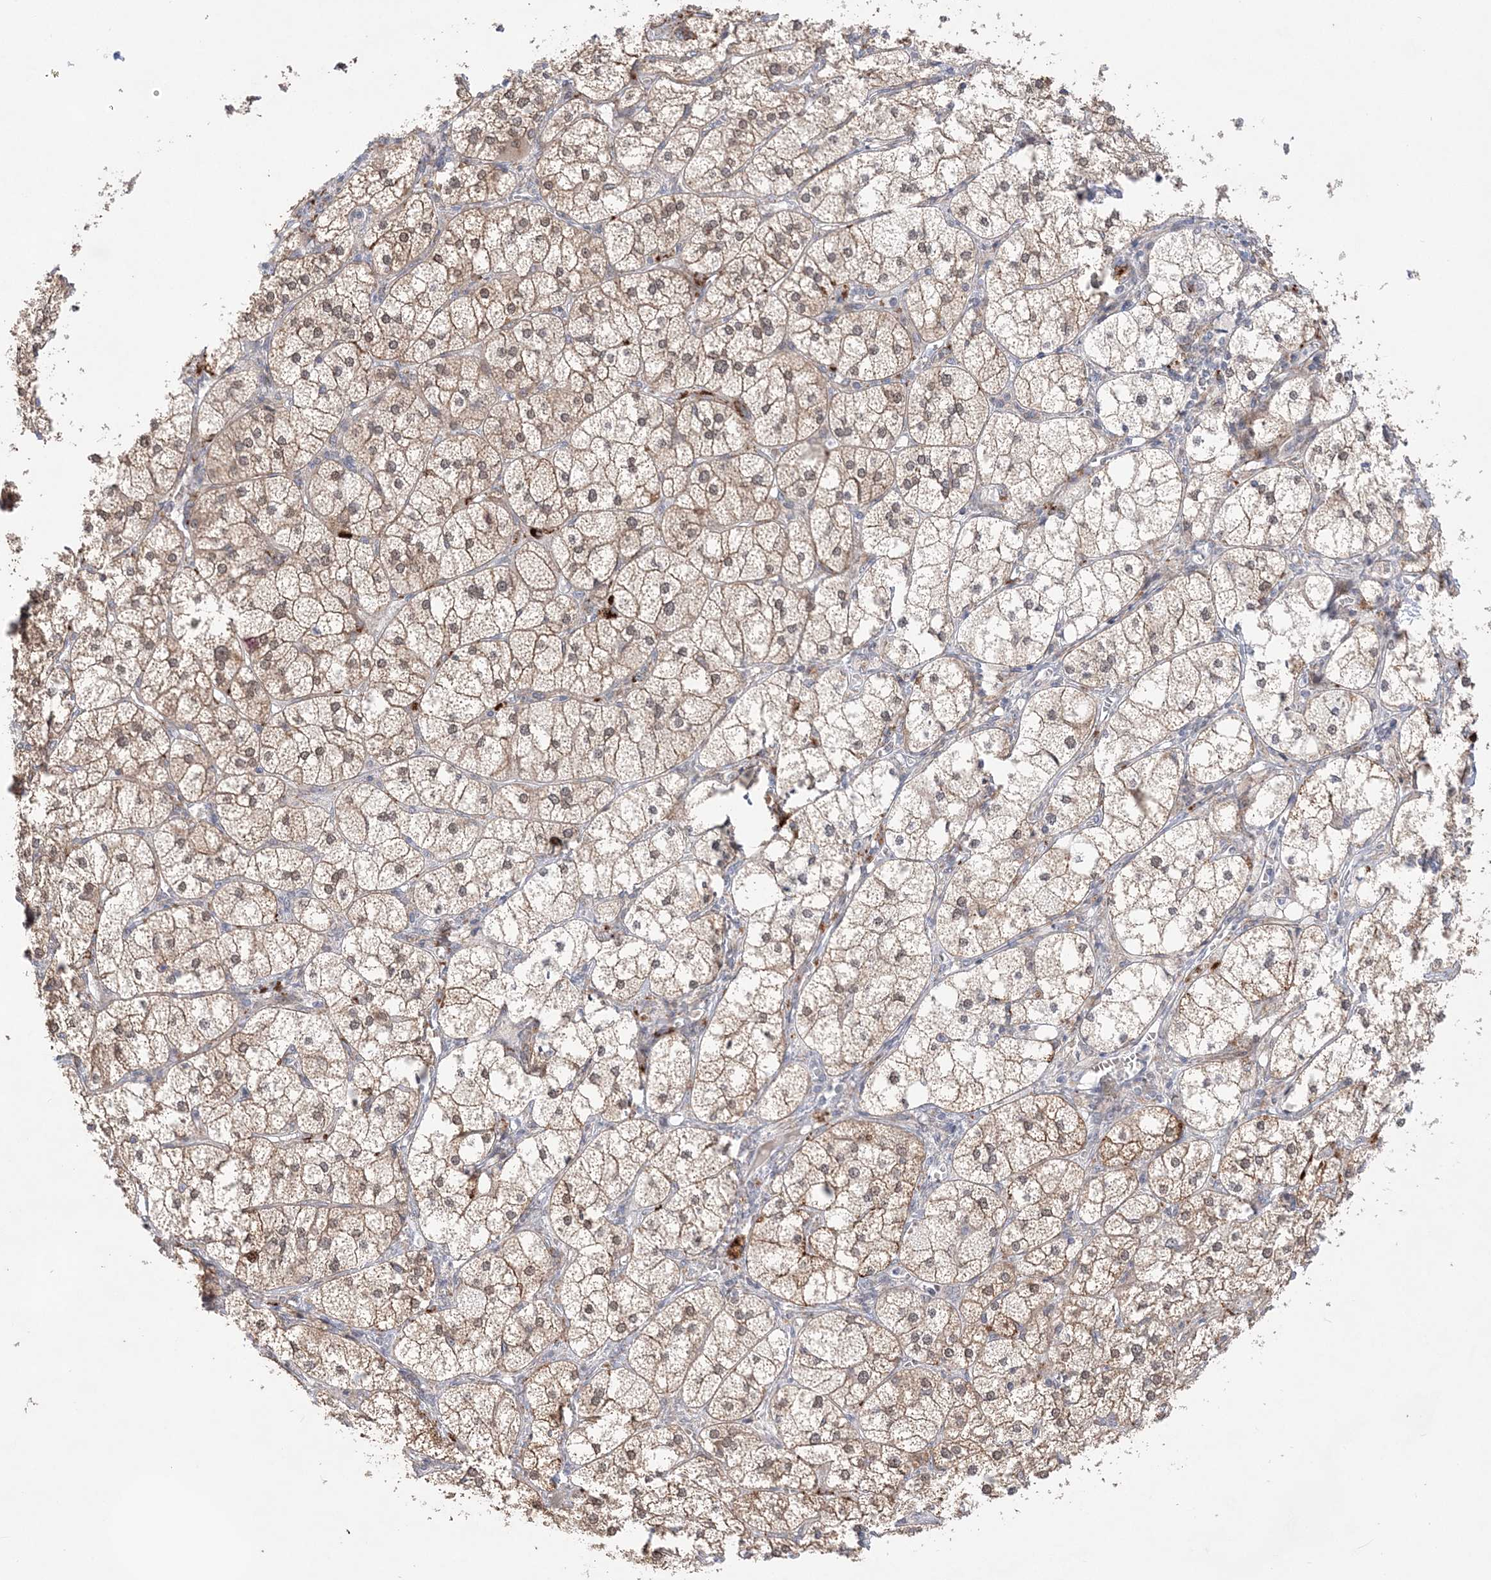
{"staining": {"intensity": "strong", "quantity": "25%-75%", "location": "cytoplasmic/membranous,nuclear"}, "tissue": "adrenal gland", "cell_type": "Glandular cells", "image_type": "normal", "snomed": [{"axis": "morphology", "description": "Normal tissue, NOS"}, {"axis": "topography", "description": "Adrenal gland"}], "caption": "Adrenal gland stained with immunohistochemistry (IHC) exhibits strong cytoplasmic/membranous,nuclear positivity in approximately 25%-75% of glandular cells.", "gene": "ANAPC15", "patient": {"sex": "female", "age": 61}}